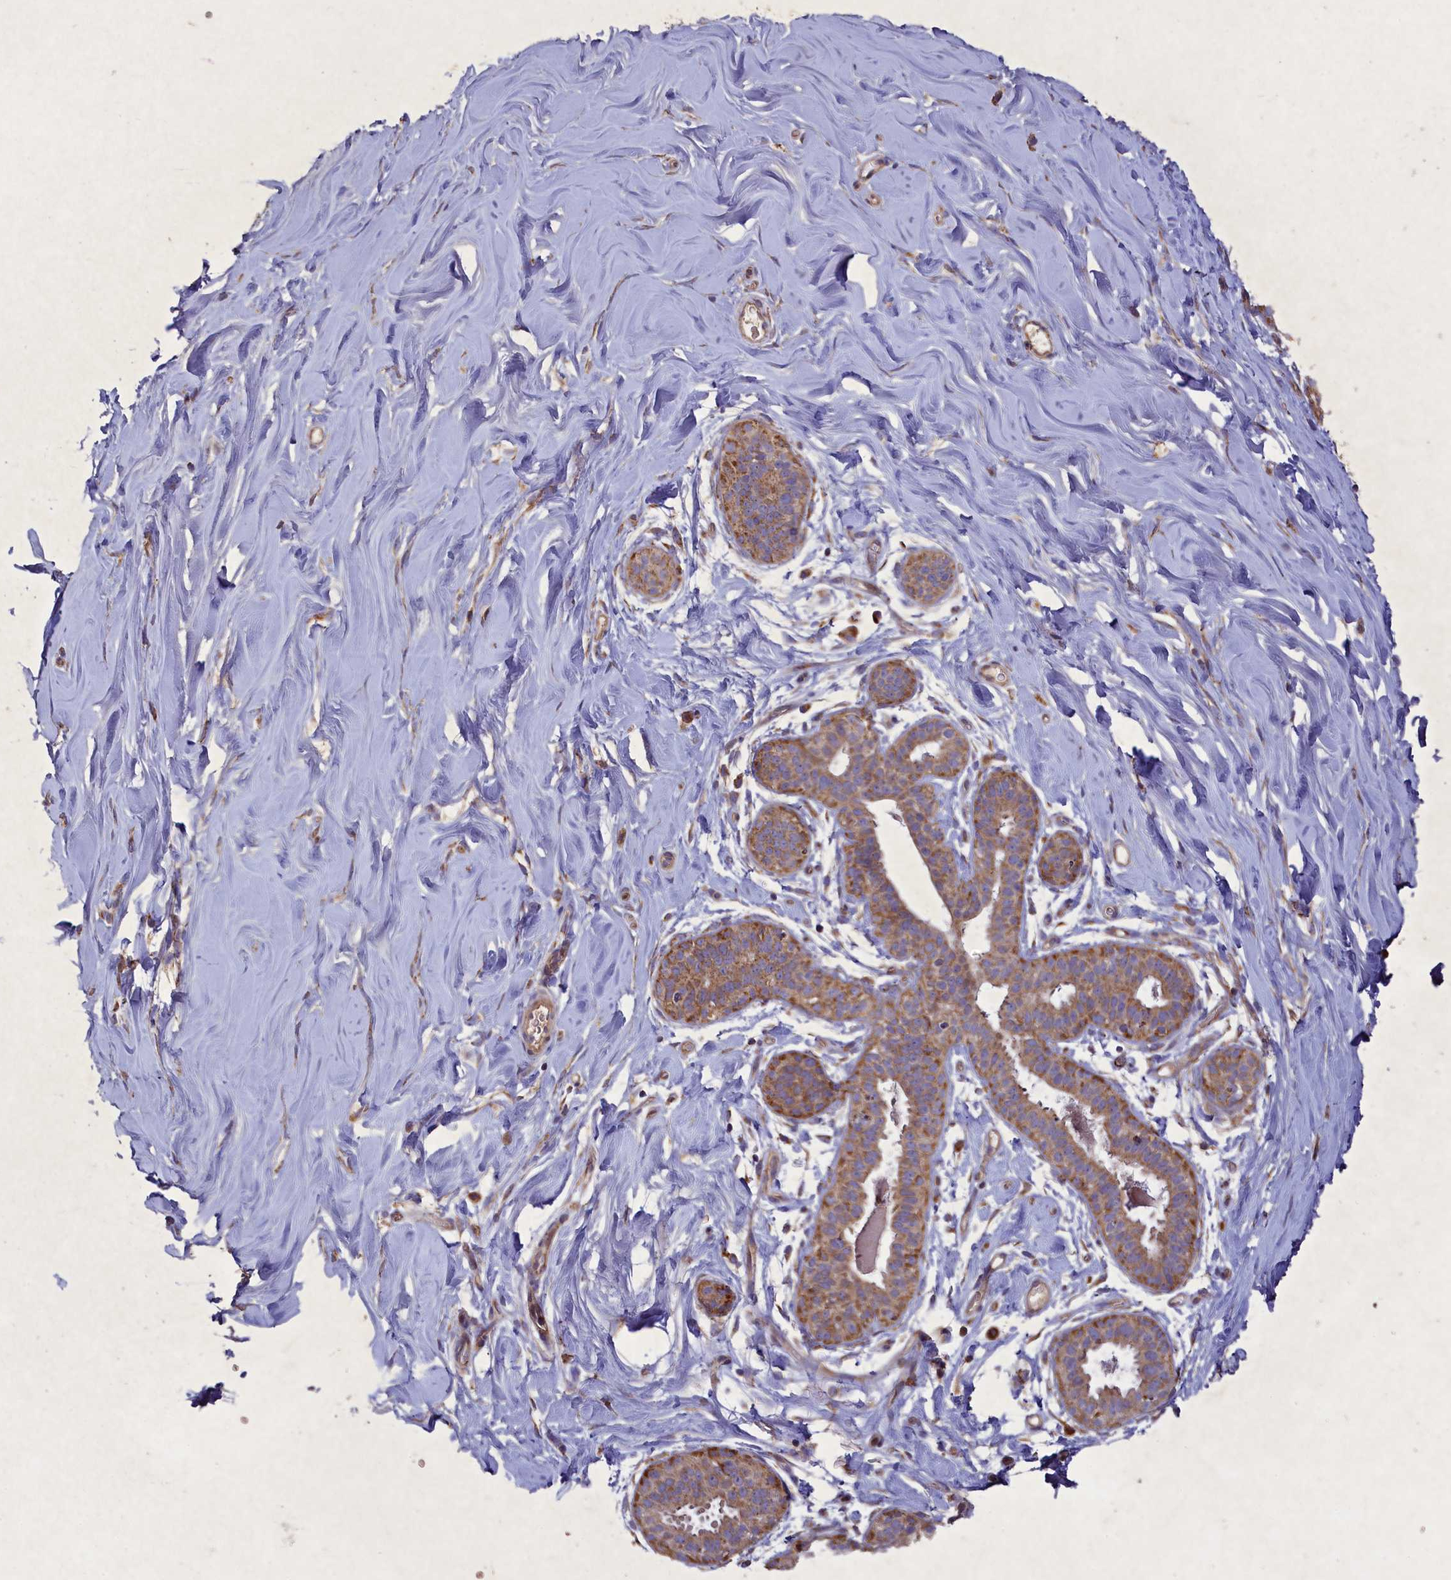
{"staining": {"intensity": "moderate", "quantity": ">75%", "location": "cytoplasmic/membranous"}, "tissue": "adipose tissue", "cell_type": "Adipocytes", "image_type": "normal", "snomed": [{"axis": "morphology", "description": "Normal tissue, NOS"}, {"axis": "topography", "description": "Breast"}], "caption": "Immunohistochemical staining of unremarkable human adipose tissue exhibits medium levels of moderate cytoplasmic/membranous positivity in about >75% of adipocytes. The protein is stained brown, and the nuclei are stained in blue (DAB (3,3'-diaminobenzidine) IHC with brightfield microscopy, high magnification).", "gene": "CIAO2B", "patient": {"sex": "female", "age": 26}}